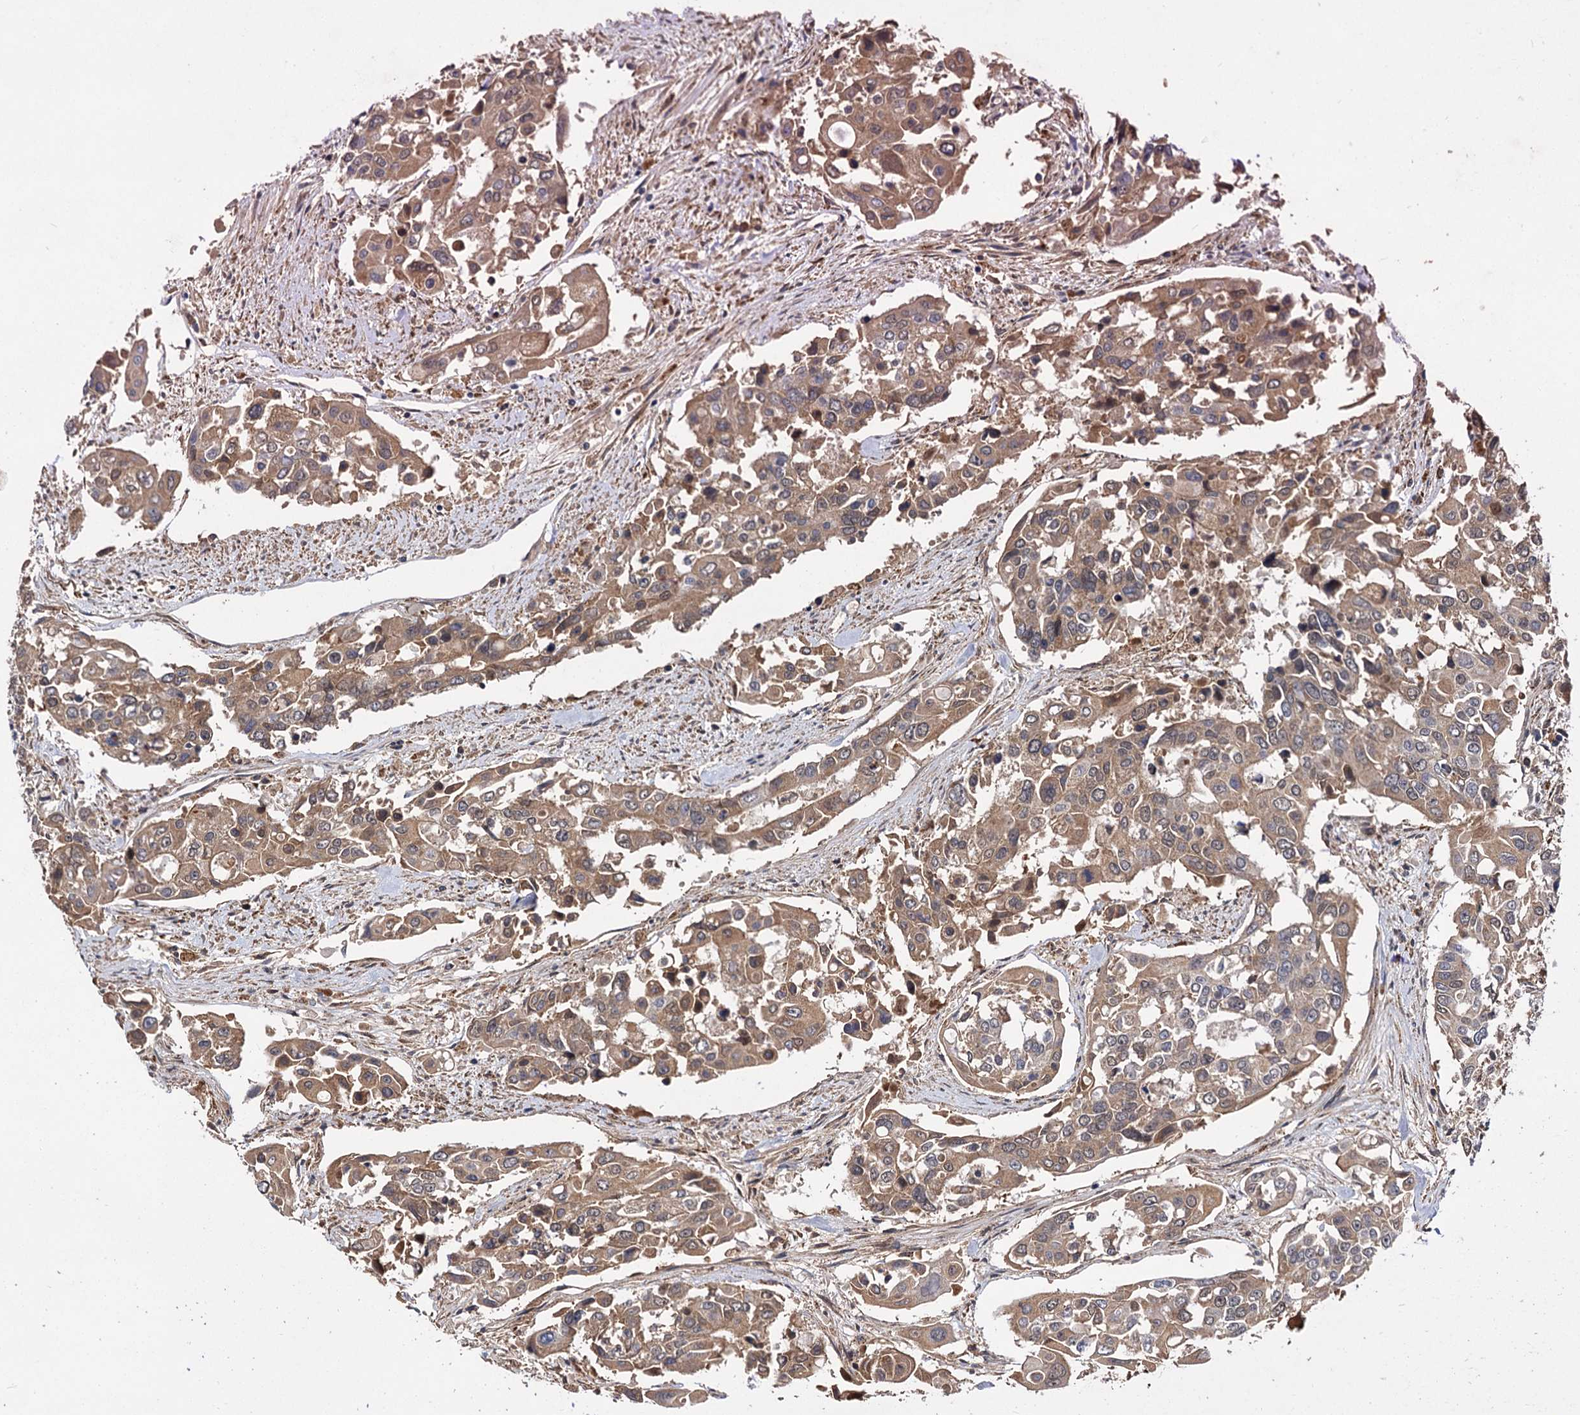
{"staining": {"intensity": "moderate", "quantity": "25%-75%", "location": "cytoplasmic/membranous"}, "tissue": "colorectal cancer", "cell_type": "Tumor cells", "image_type": "cancer", "snomed": [{"axis": "morphology", "description": "Adenocarcinoma, NOS"}, {"axis": "topography", "description": "Colon"}], "caption": "Immunohistochemistry of colorectal cancer reveals medium levels of moderate cytoplasmic/membranous positivity in approximately 25%-75% of tumor cells. (Brightfield microscopy of DAB IHC at high magnification).", "gene": "MBD6", "patient": {"sex": "male", "age": 77}}